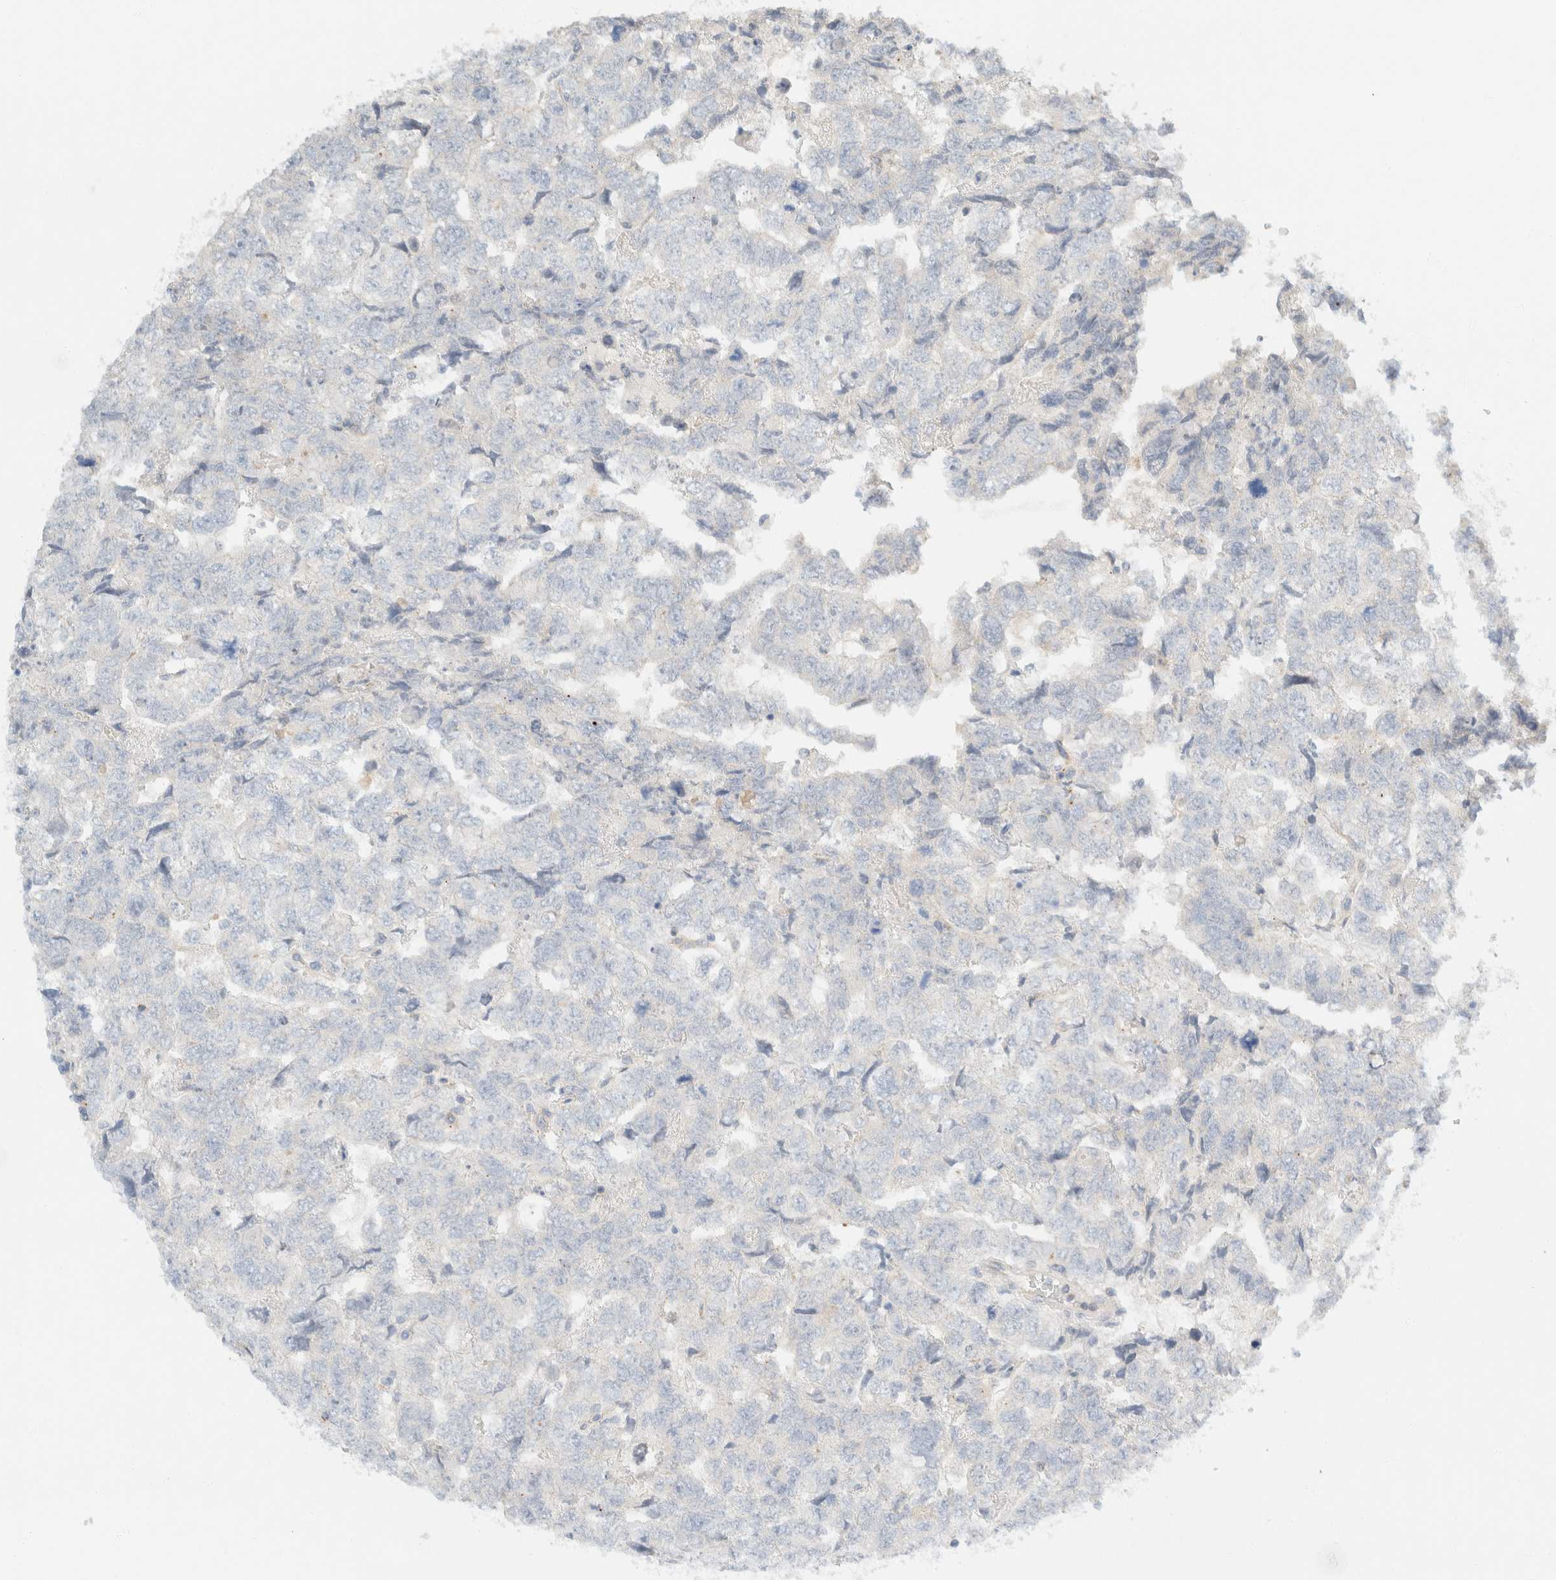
{"staining": {"intensity": "negative", "quantity": "none", "location": "none"}, "tissue": "testis cancer", "cell_type": "Tumor cells", "image_type": "cancer", "snomed": [{"axis": "morphology", "description": "Carcinoma, Embryonal, NOS"}, {"axis": "topography", "description": "Testis"}], "caption": "Human embryonal carcinoma (testis) stained for a protein using immunohistochemistry (IHC) exhibits no positivity in tumor cells.", "gene": "SH3GLB2", "patient": {"sex": "male", "age": 36}}